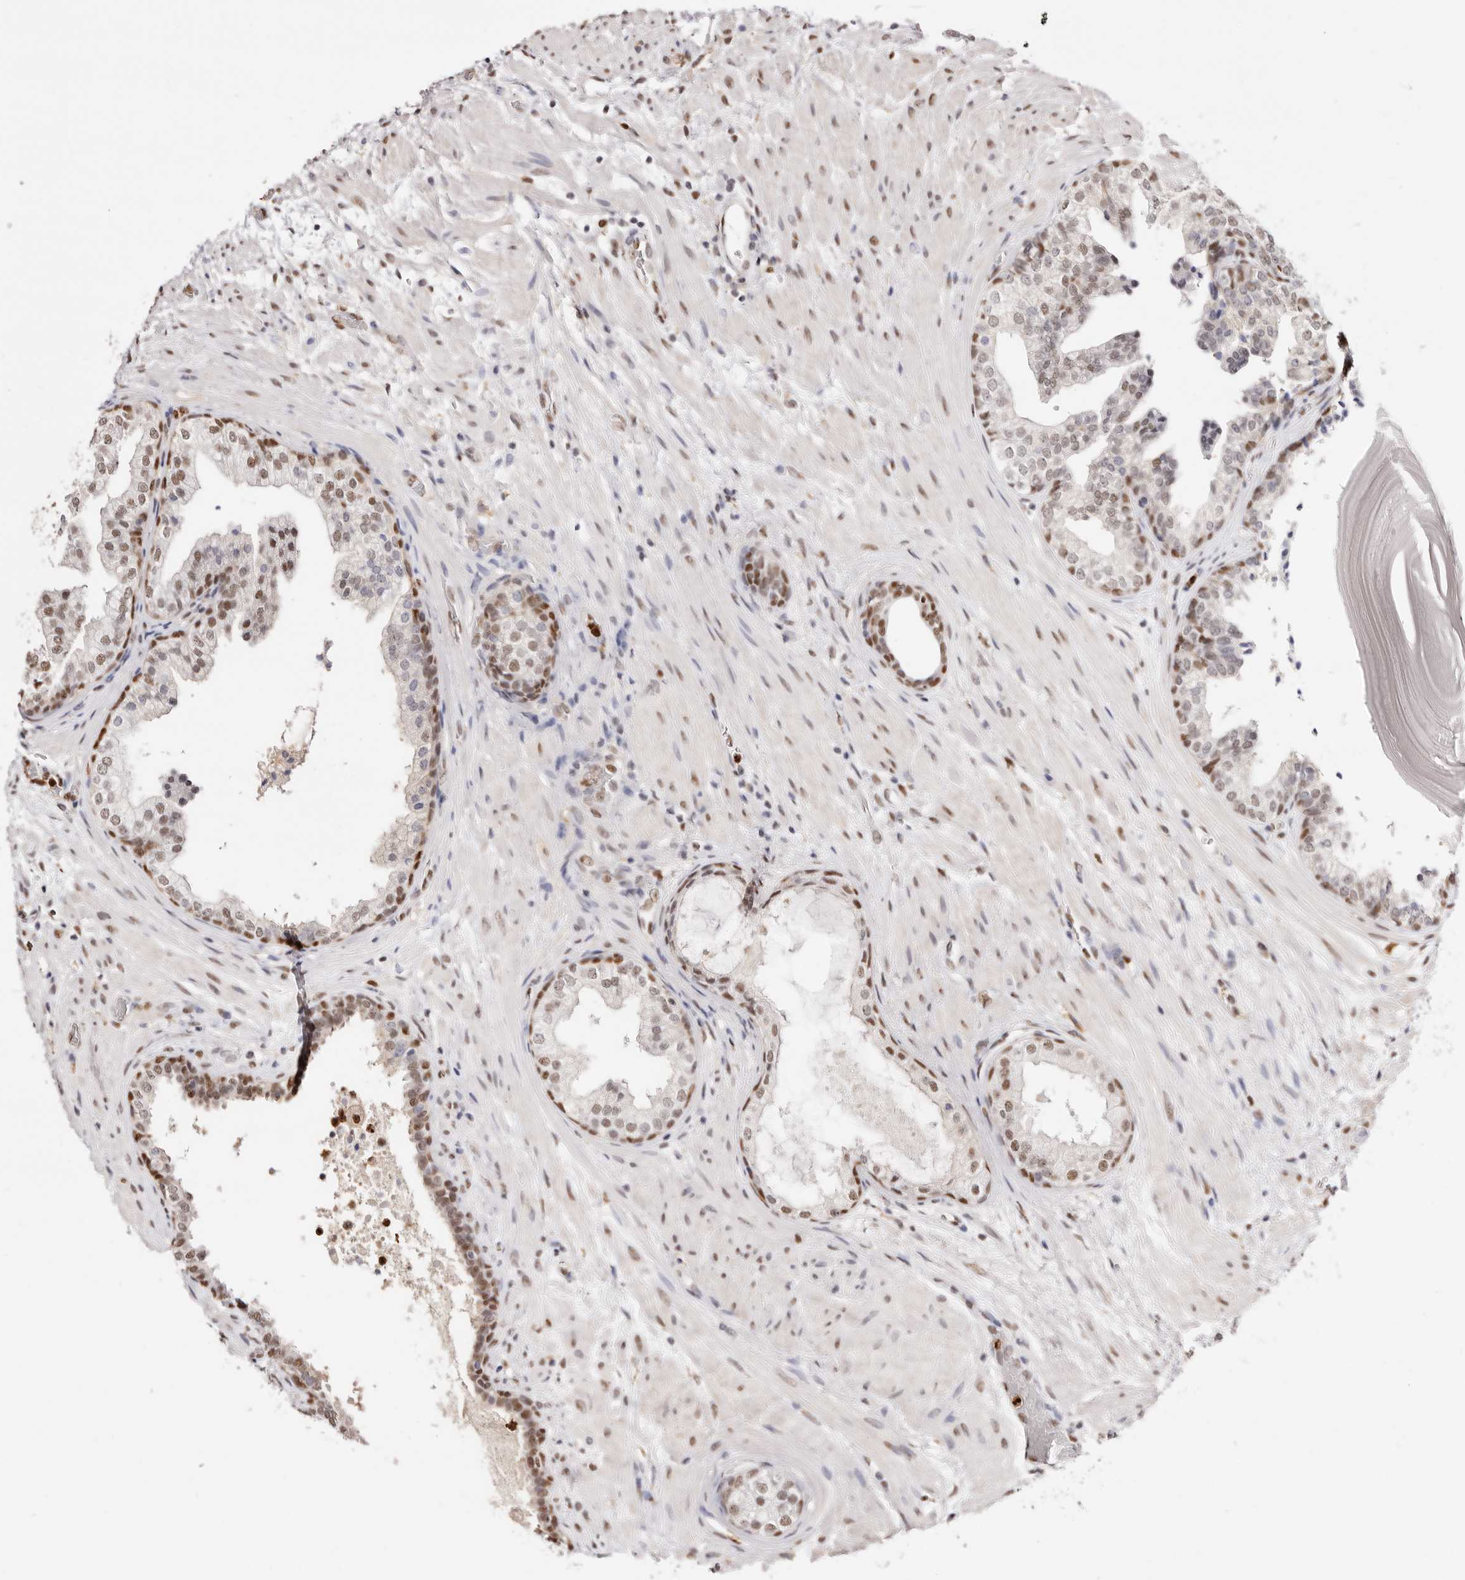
{"staining": {"intensity": "moderate", "quantity": ">75%", "location": "nuclear"}, "tissue": "prostate", "cell_type": "Glandular cells", "image_type": "normal", "snomed": [{"axis": "morphology", "description": "Normal tissue, NOS"}, {"axis": "topography", "description": "Prostate"}], "caption": "Protein staining of normal prostate shows moderate nuclear expression in about >75% of glandular cells. (IHC, brightfield microscopy, high magnification).", "gene": "TKT", "patient": {"sex": "male", "age": 48}}